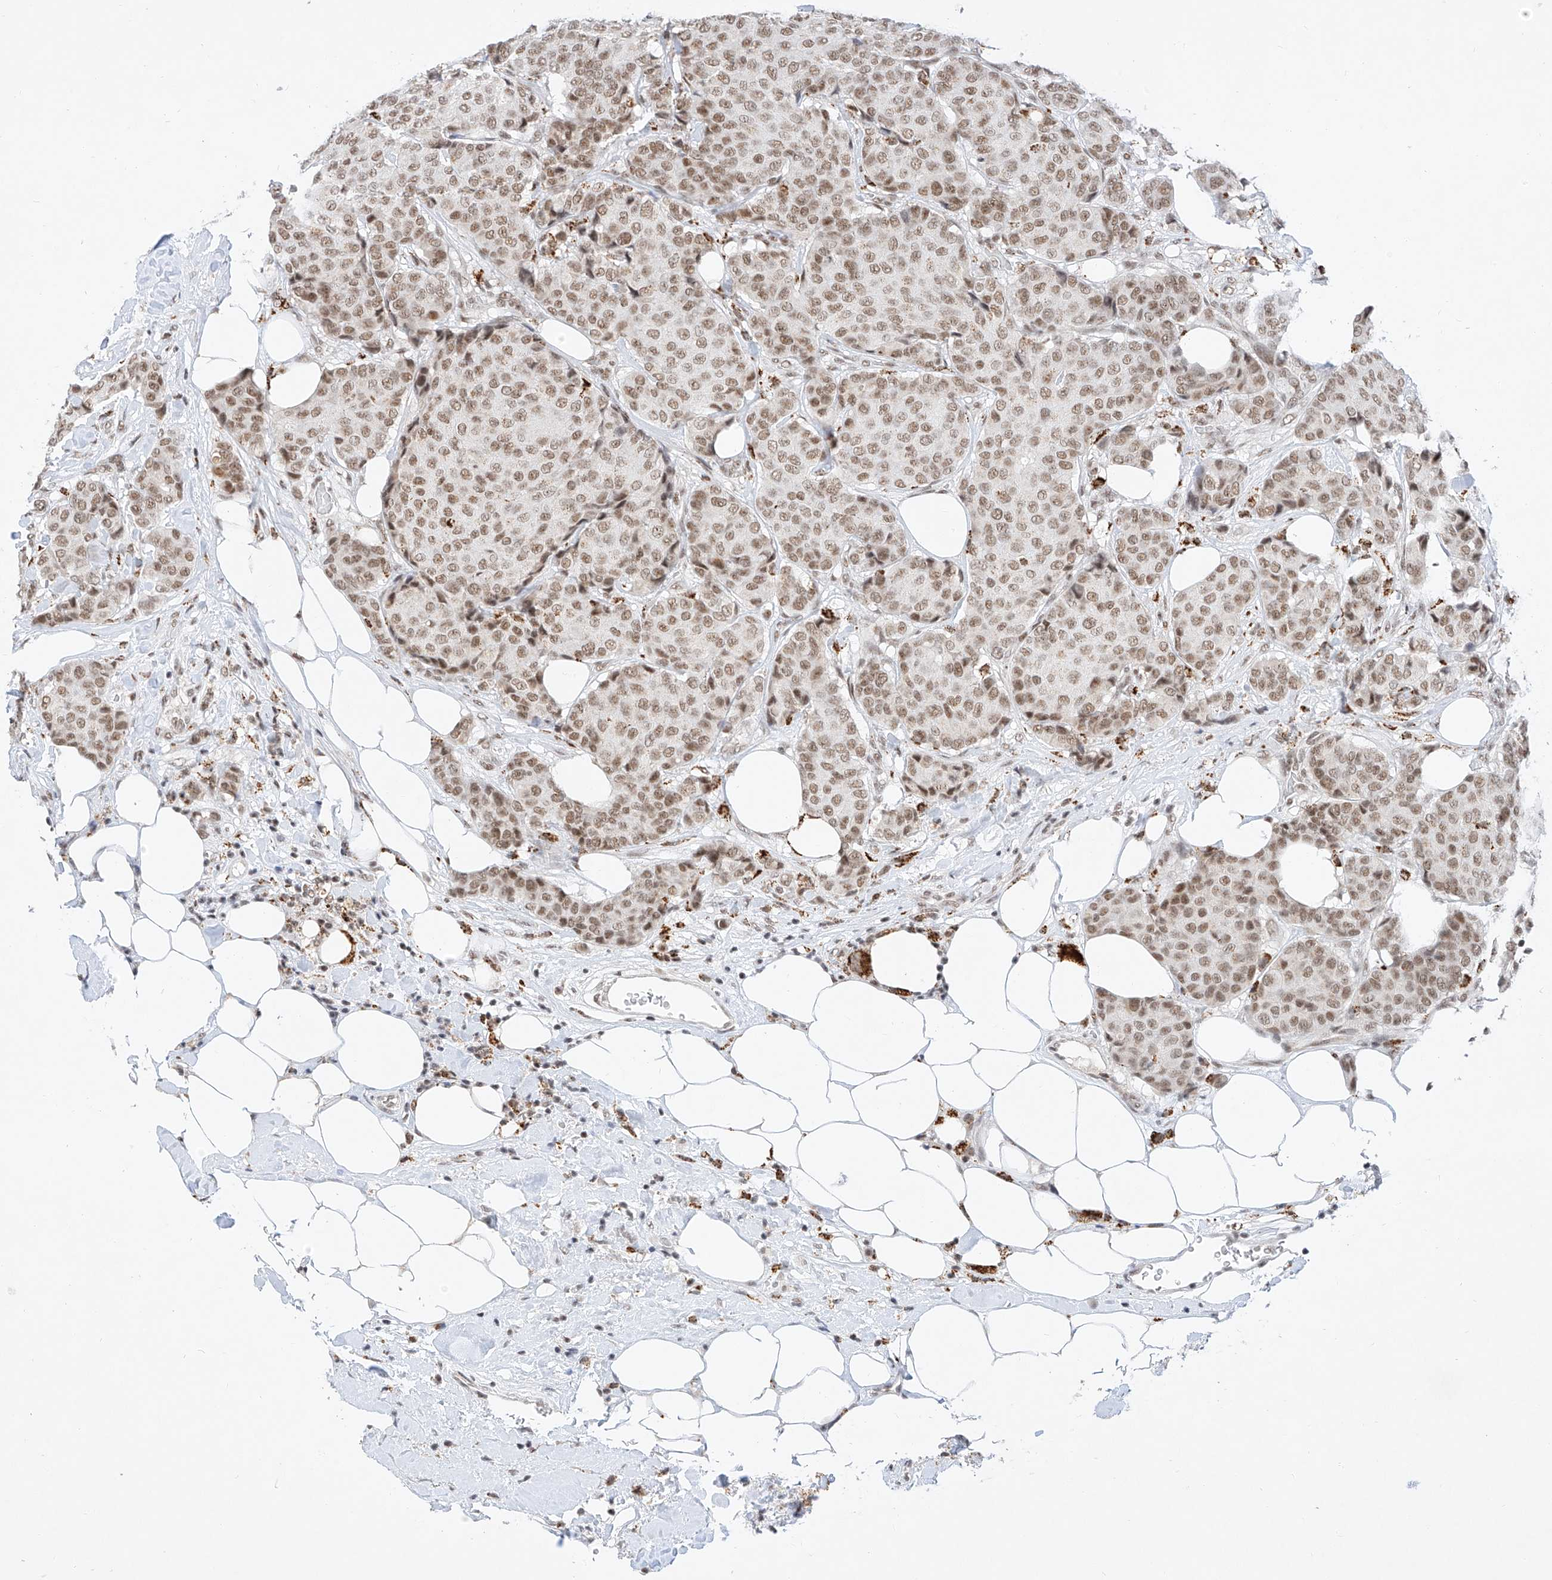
{"staining": {"intensity": "moderate", "quantity": ">75%", "location": "nuclear"}, "tissue": "breast cancer", "cell_type": "Tumor cells", "image_type": "cancer", "snomed": [{"axis": "morphology", "description": "Duct carcinoma"}, {"axis": "topography", "description": "Breast"}], "caption": "A photomicrograph of human breast cancer stained for a protein reveals moderate nuclear brown staining in tumor cells.", "gene": "NRF1", "patient": {"sex": "female", "age": 75}}